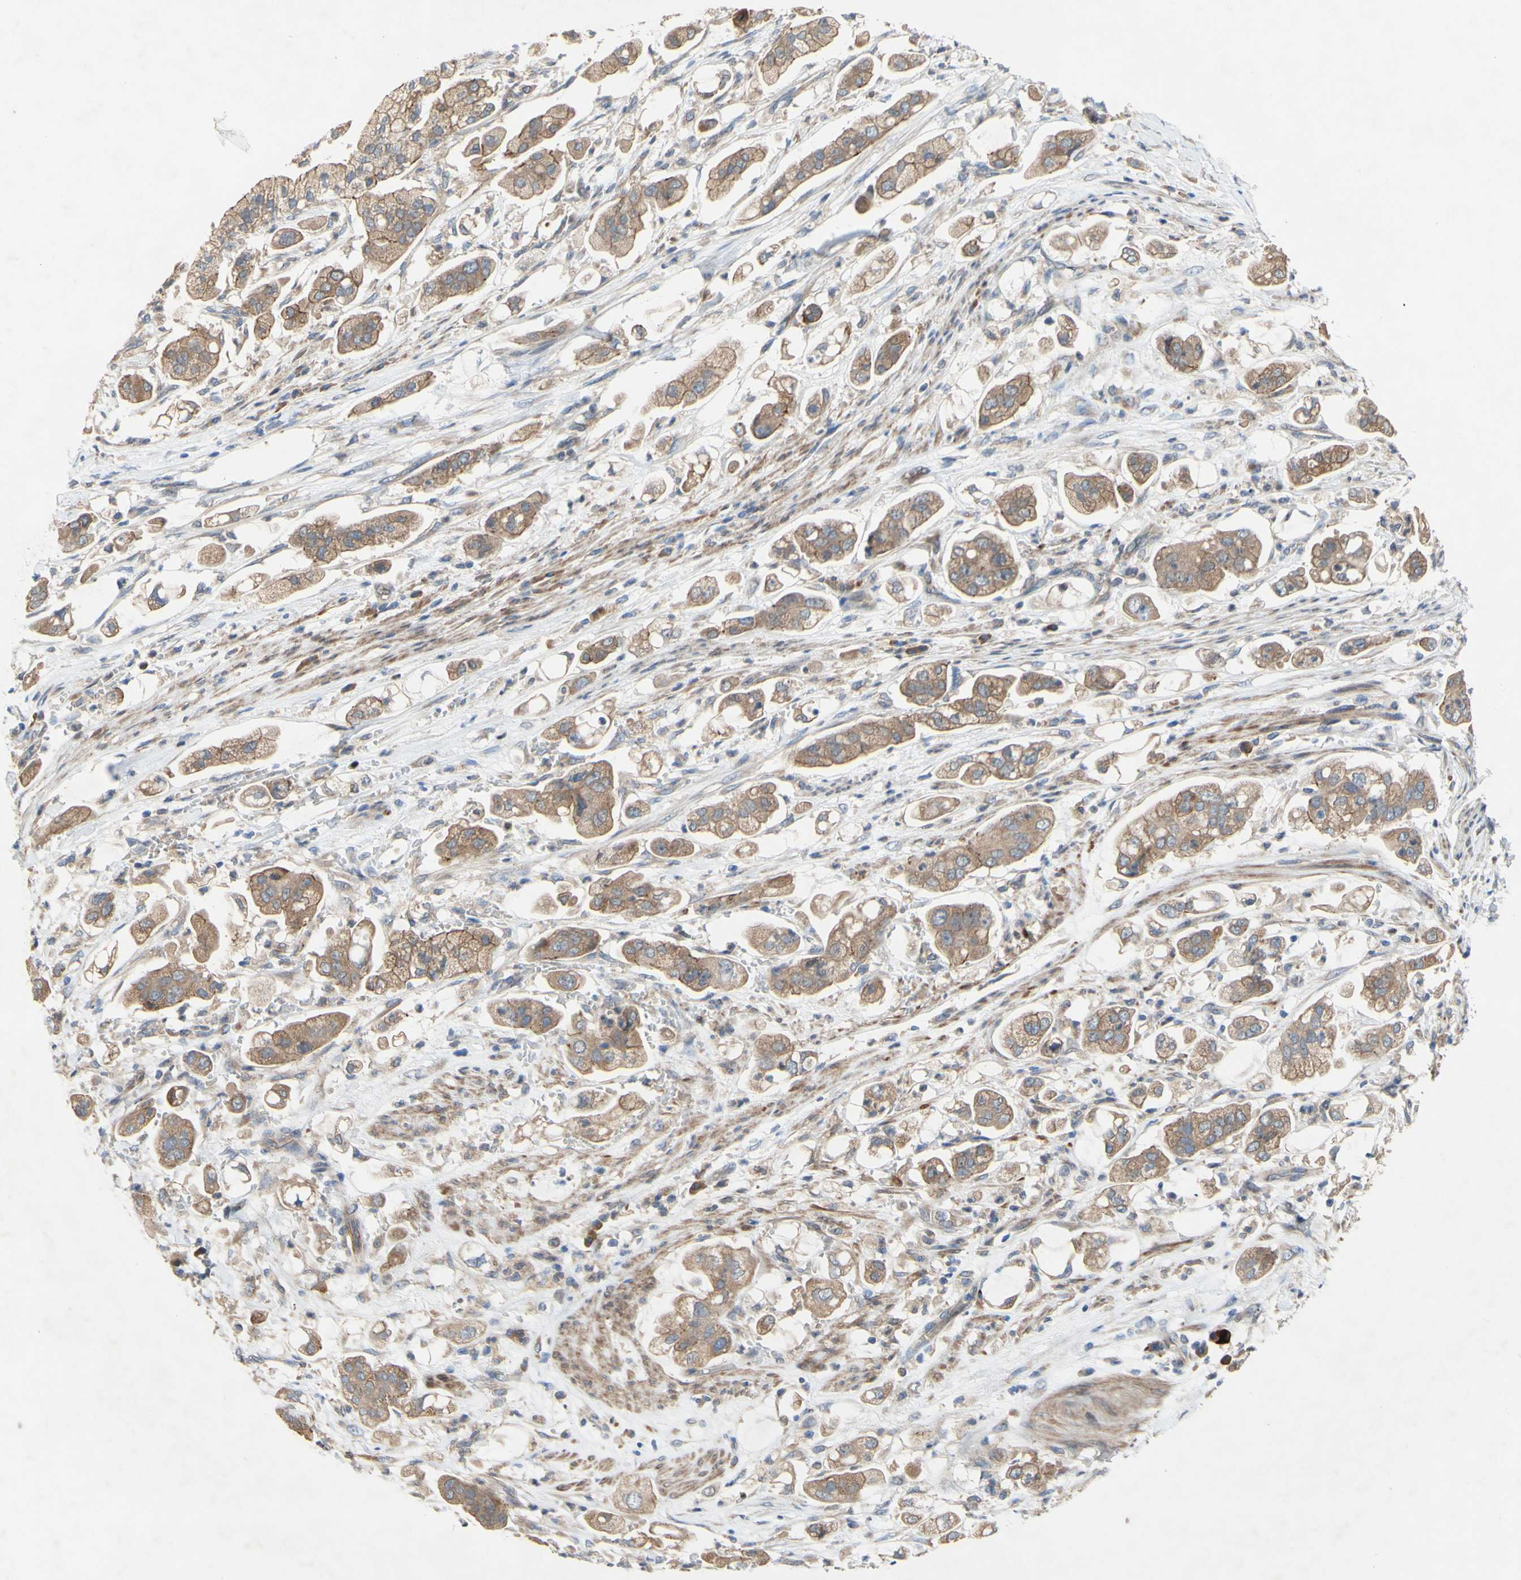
{"staining": {"intensity": "moderate", "quantity": ">75%", "location": "cytoplasmic/membranous"}, "tissue": "stomach cancer", "cell_type": "Tumor cells", "image_type": "cancer", "snomed": [{"axis": "morphology", "description": "Adenocarcinoma, NOS"}, {"axis": "topography", "description": "Stomach"}], "caption": "About >75% of tumor cells in stomach adenocarcinoma display moderate cytoplasmic/membranous protein staining as visualized by brown immunohistochemical staining.", "gene": "PDGFB", "patient": {"sex": "male", "age": 62}}